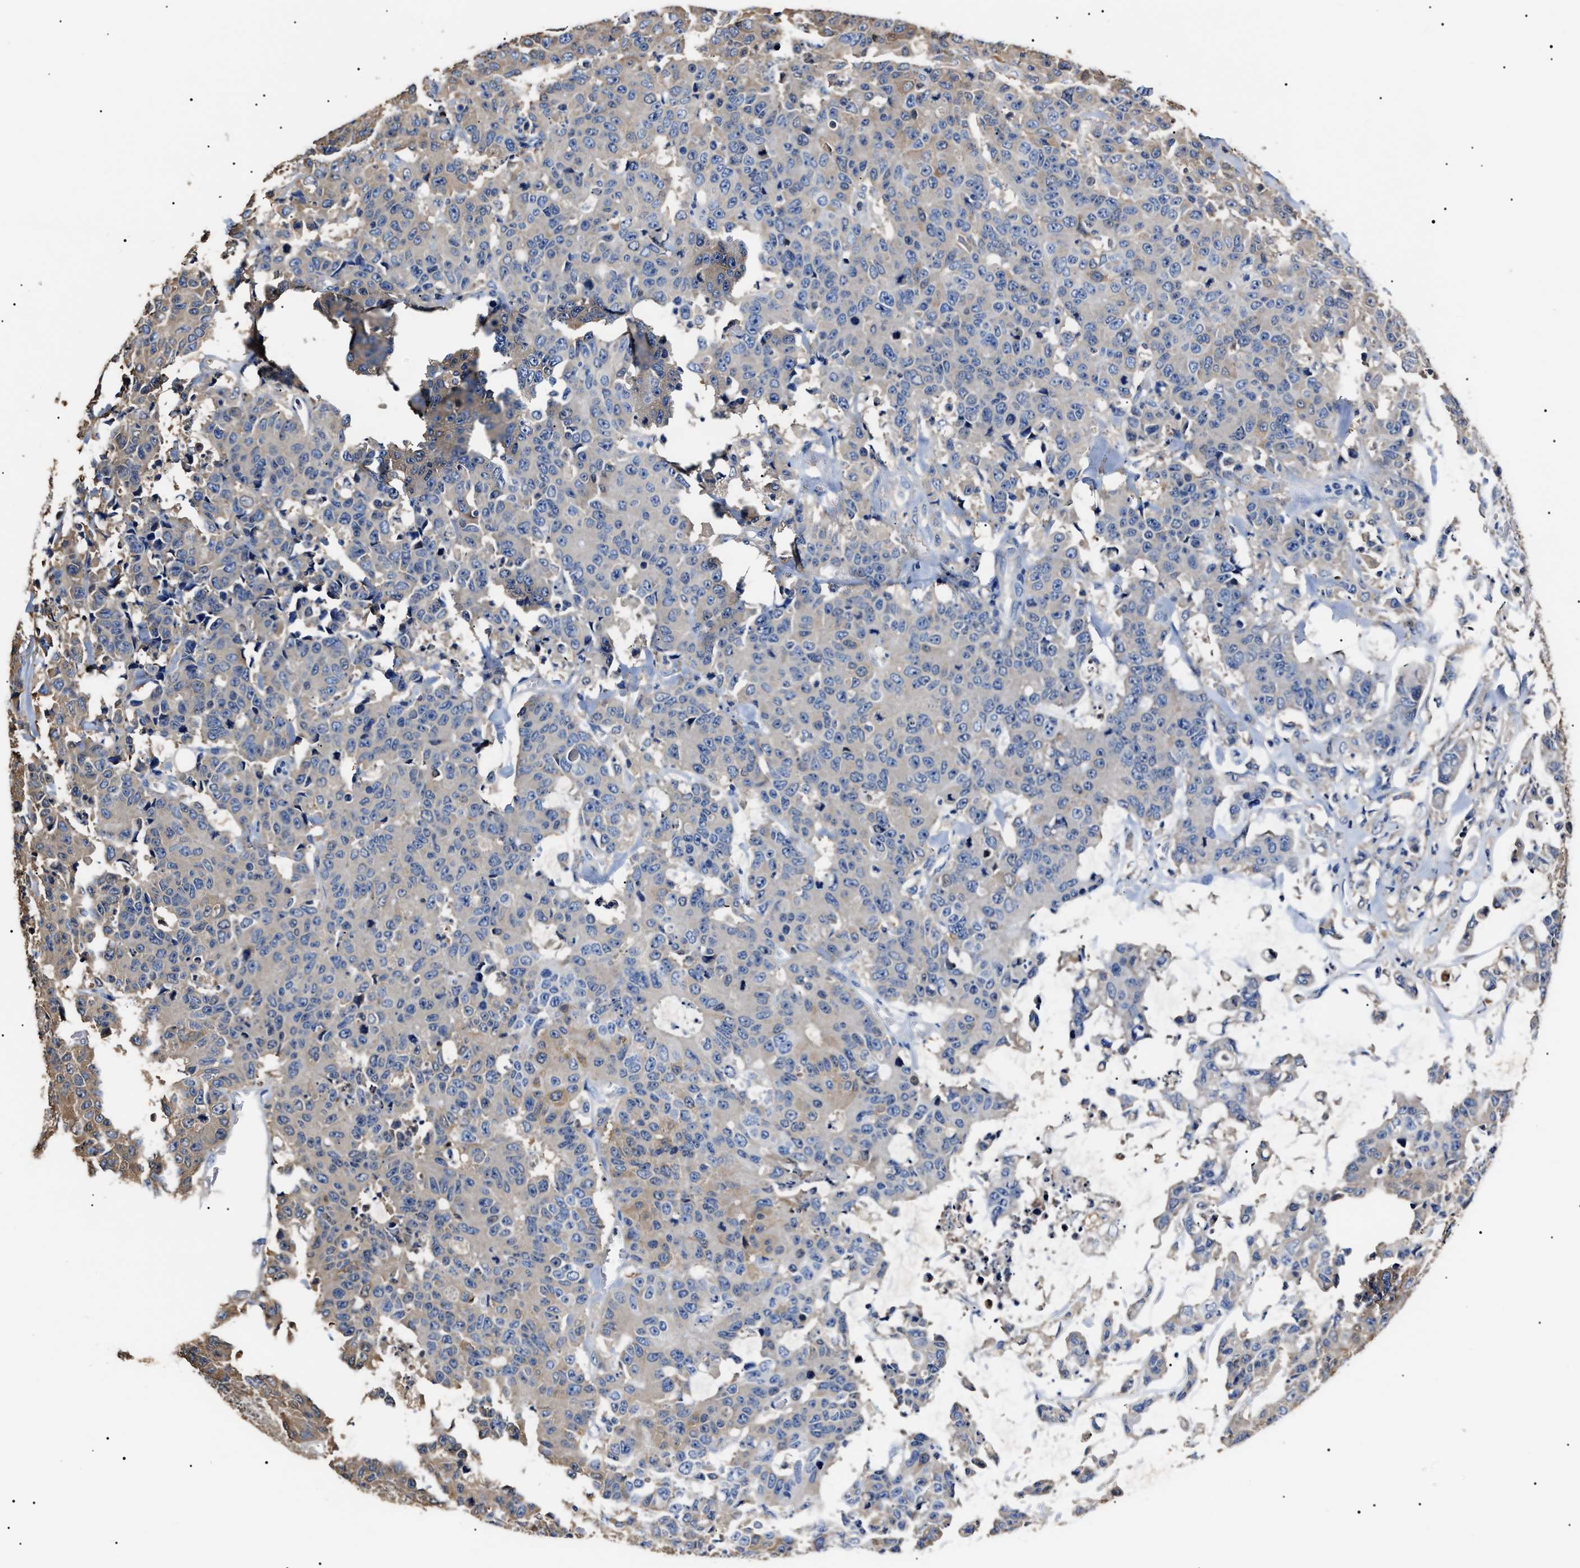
{"staining": {"intensity": "weak", "quantity": "<25%", "location": "cytoplasmic/membranous"}, "tissue": "colorectal cancer", "cell_type": "Tumor cells", "image_type": "cancer", "snomed": [{"axis": "morphology", "description": "Adenocarcinoma, NOS"}, {"axis": "topography", "description": "Colon"}], "caption": "The histopathology image displays no staining of tumor cells in colorectal adenocarcinoma.", "gene": "ALDH1A1", "patient": {"sex": "female", "age": 86}}